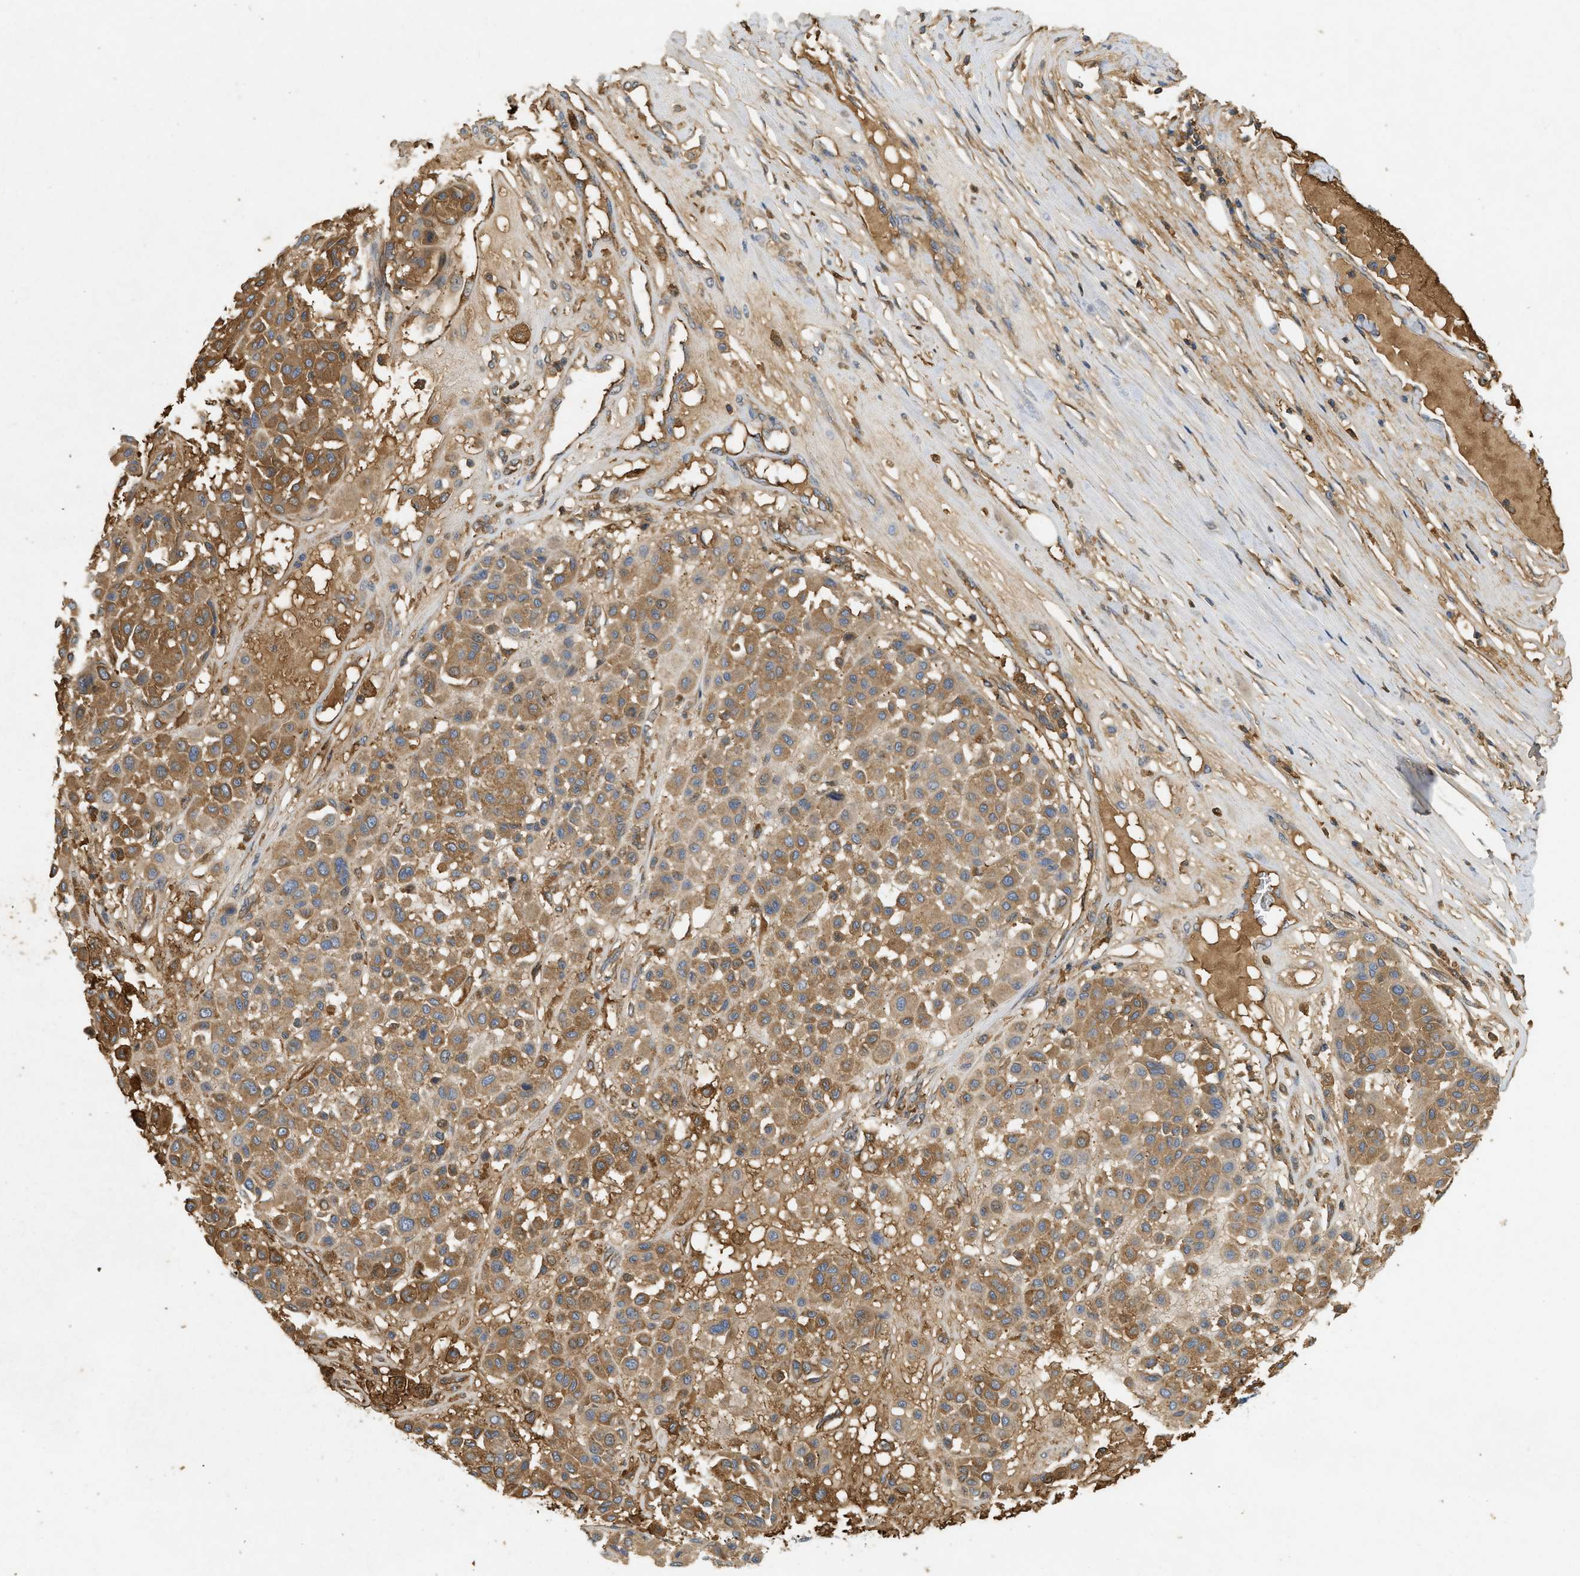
{"staining": {"intensity": "moderate", "quantity": ">75%", "location": "cytoplasmic/membranous"}, "tissue": "melanoma", "cell_type": "Tumor cells", "image_type": "cancer", "snomed": [{"axis": "morphology", "description": "Malignant melanoma, Metastatic site"}, {"axis": "topography", "description": "Soft tissue"}], "caption": "Malignant melanoma (metastatic site) stained with a protein marker reveals moderate staining in tumor cells.", "gene": "F8", "patient": {"sex": "male", "age": 41}}